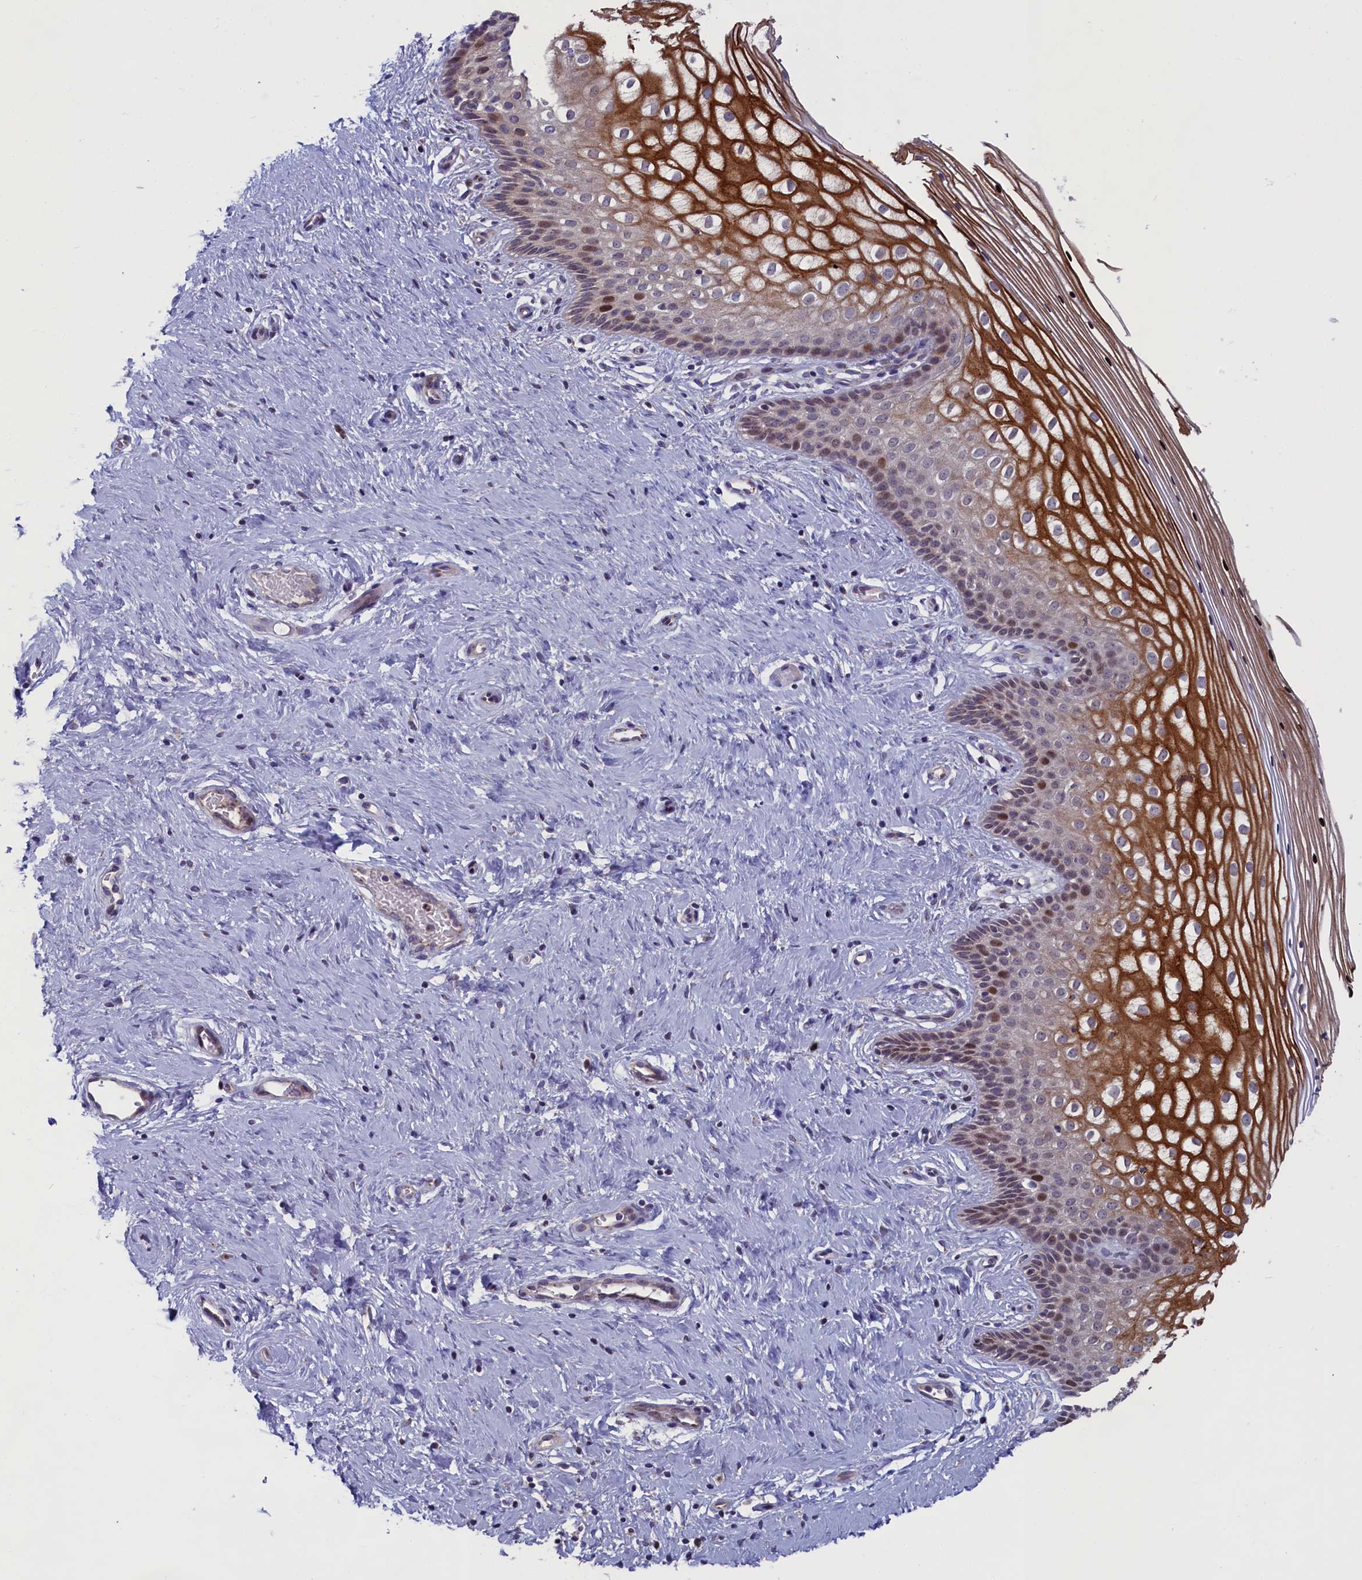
{"staining": {"intensity": "weak", "quantity": ">75%", "location": "cytoplasmic/membranous"}, "tissue": "cervix", "cell_type": "Glandular cells", "image_type": "normal", "snomed": [{"axis": "morphology", "description": "Normal tissue, NOS"}, {"axis": "topography", "description": "Cervix"}], "caption": "Immunohistochemistry photomicrograph of unremarkable human cervix stained for a protein (brown), which shows low levels of weak cytoplasmic/membranous expression in about >75% of glandular cells.", "gene": "LIG1", "patient": {"sex": "female", "age": 33}}